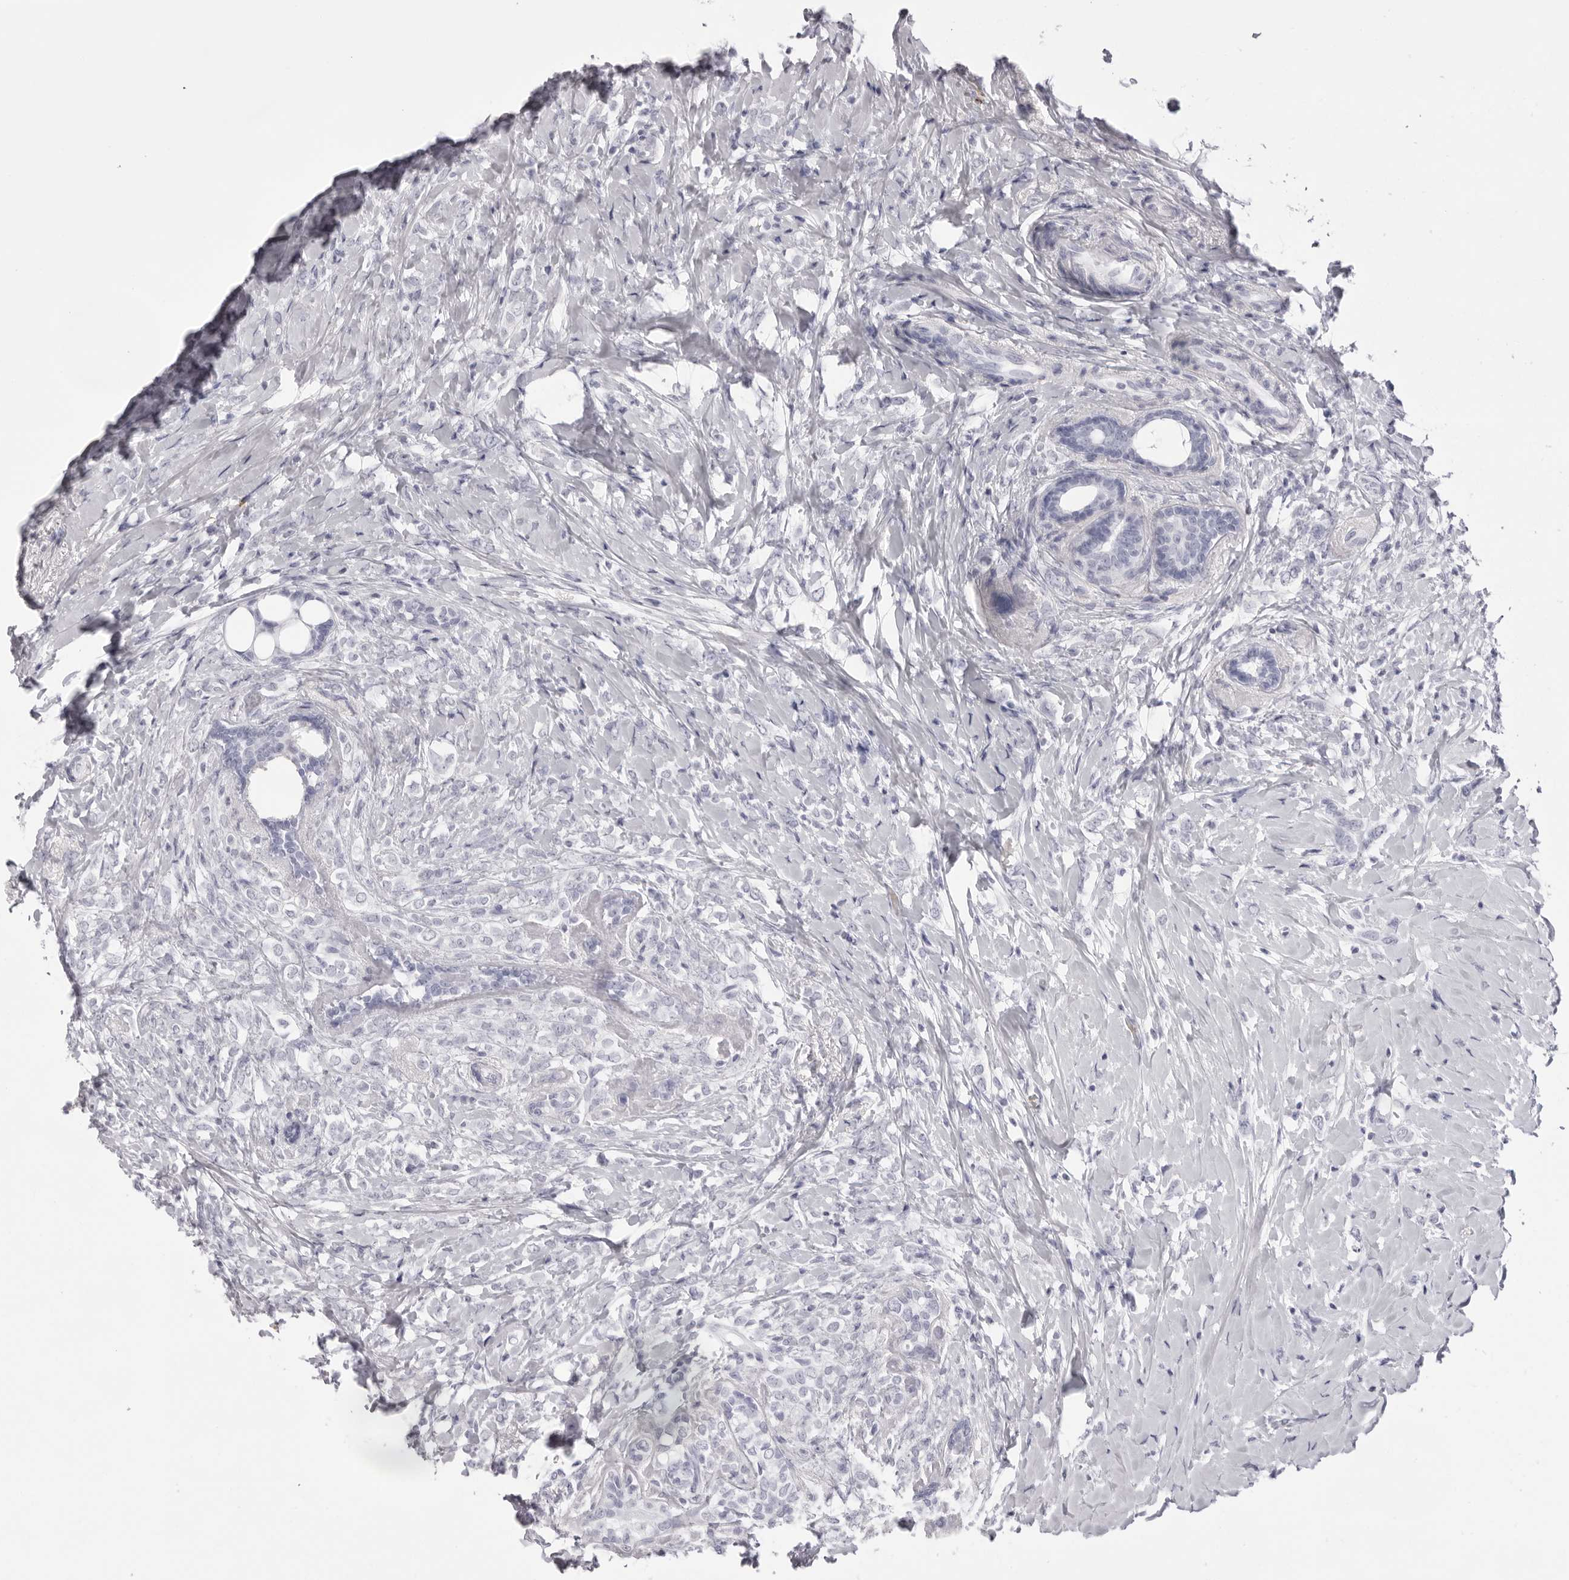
{"staining": {"intensity": "negative", "quantity": "none", "location": "none"}, "tissue": "breast cancer", "cell_type": "Tumor cells", "image_type": "cancer", "snomed": [{"axis": "morphology", "description": "Normal tissue, NOS"}, {"axis": "morphology", "description": "Lobular carcinoma"}, {"axis": "topography", "description": "Breast"}], "caption": "This is an immunohistochemistry histopathology image of human breast lobular carcinoma. There is no staining in tumor cells.", "gene": "SPTA1", "patient": {"sex": "female", "age": 47}}